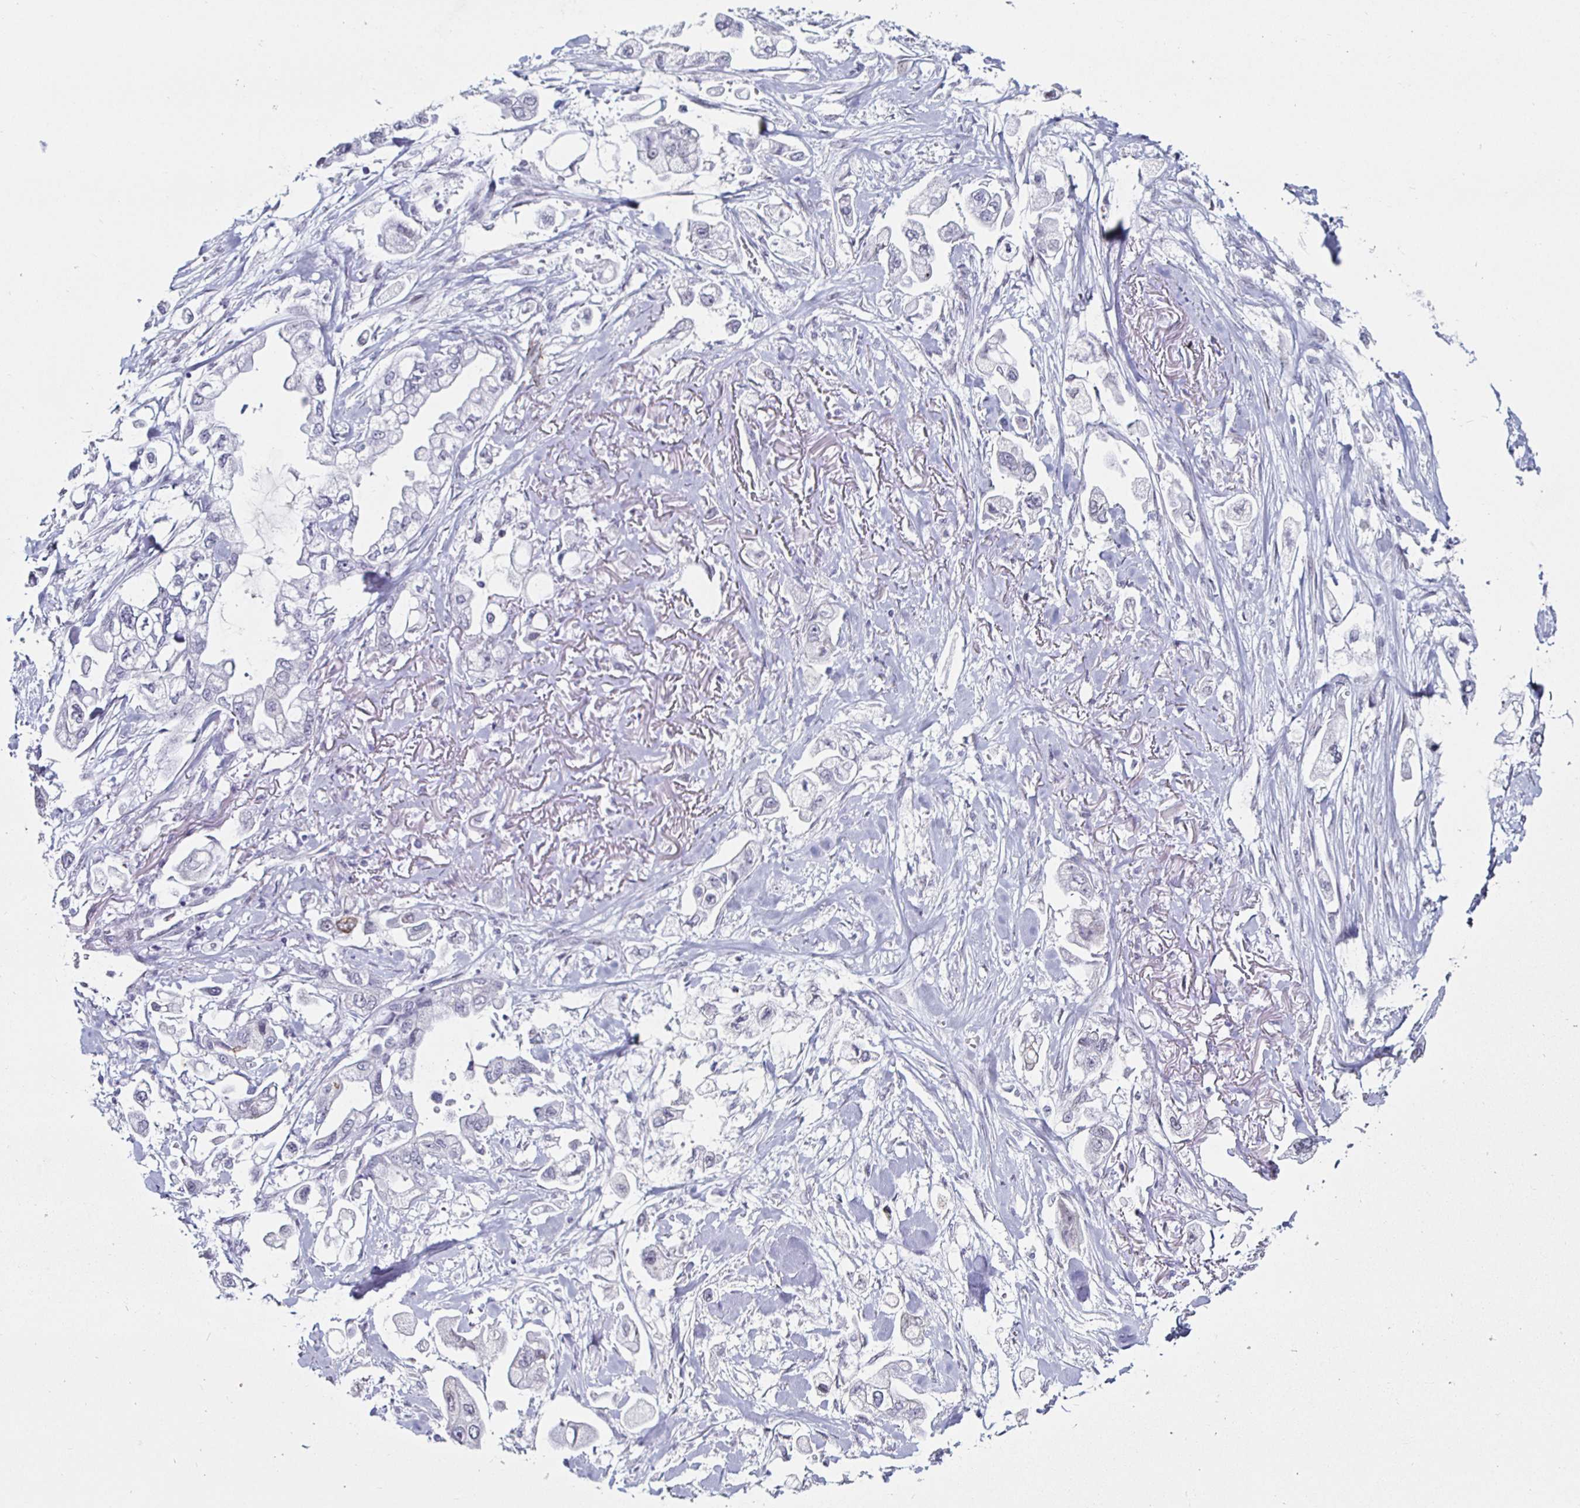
{"staining": {"intensity": "negative", "quantity": "none", "location": "none"}, "tissue": "stomach cancer", "cell_type": "Tumor cells", "image_type": "cancer", "snomed": [{"axis": "morphology", "description": "Adenocarcinoma, NOS"}, {"axis": "topography", "description": "Stomach"}], "caption": "Immunohistochemistry (IHC) photomicrograph of human stomach adenocarcinoma stained for a protein (brown), which displays no staining in tumor cells. Brightfield microscopy of immunohistochemistry stained with DAB (brown) and hematoxylin (blue), captured at high magnification.", "gene": "KRT4", "patient": {"sex": "male", "age": 62}}